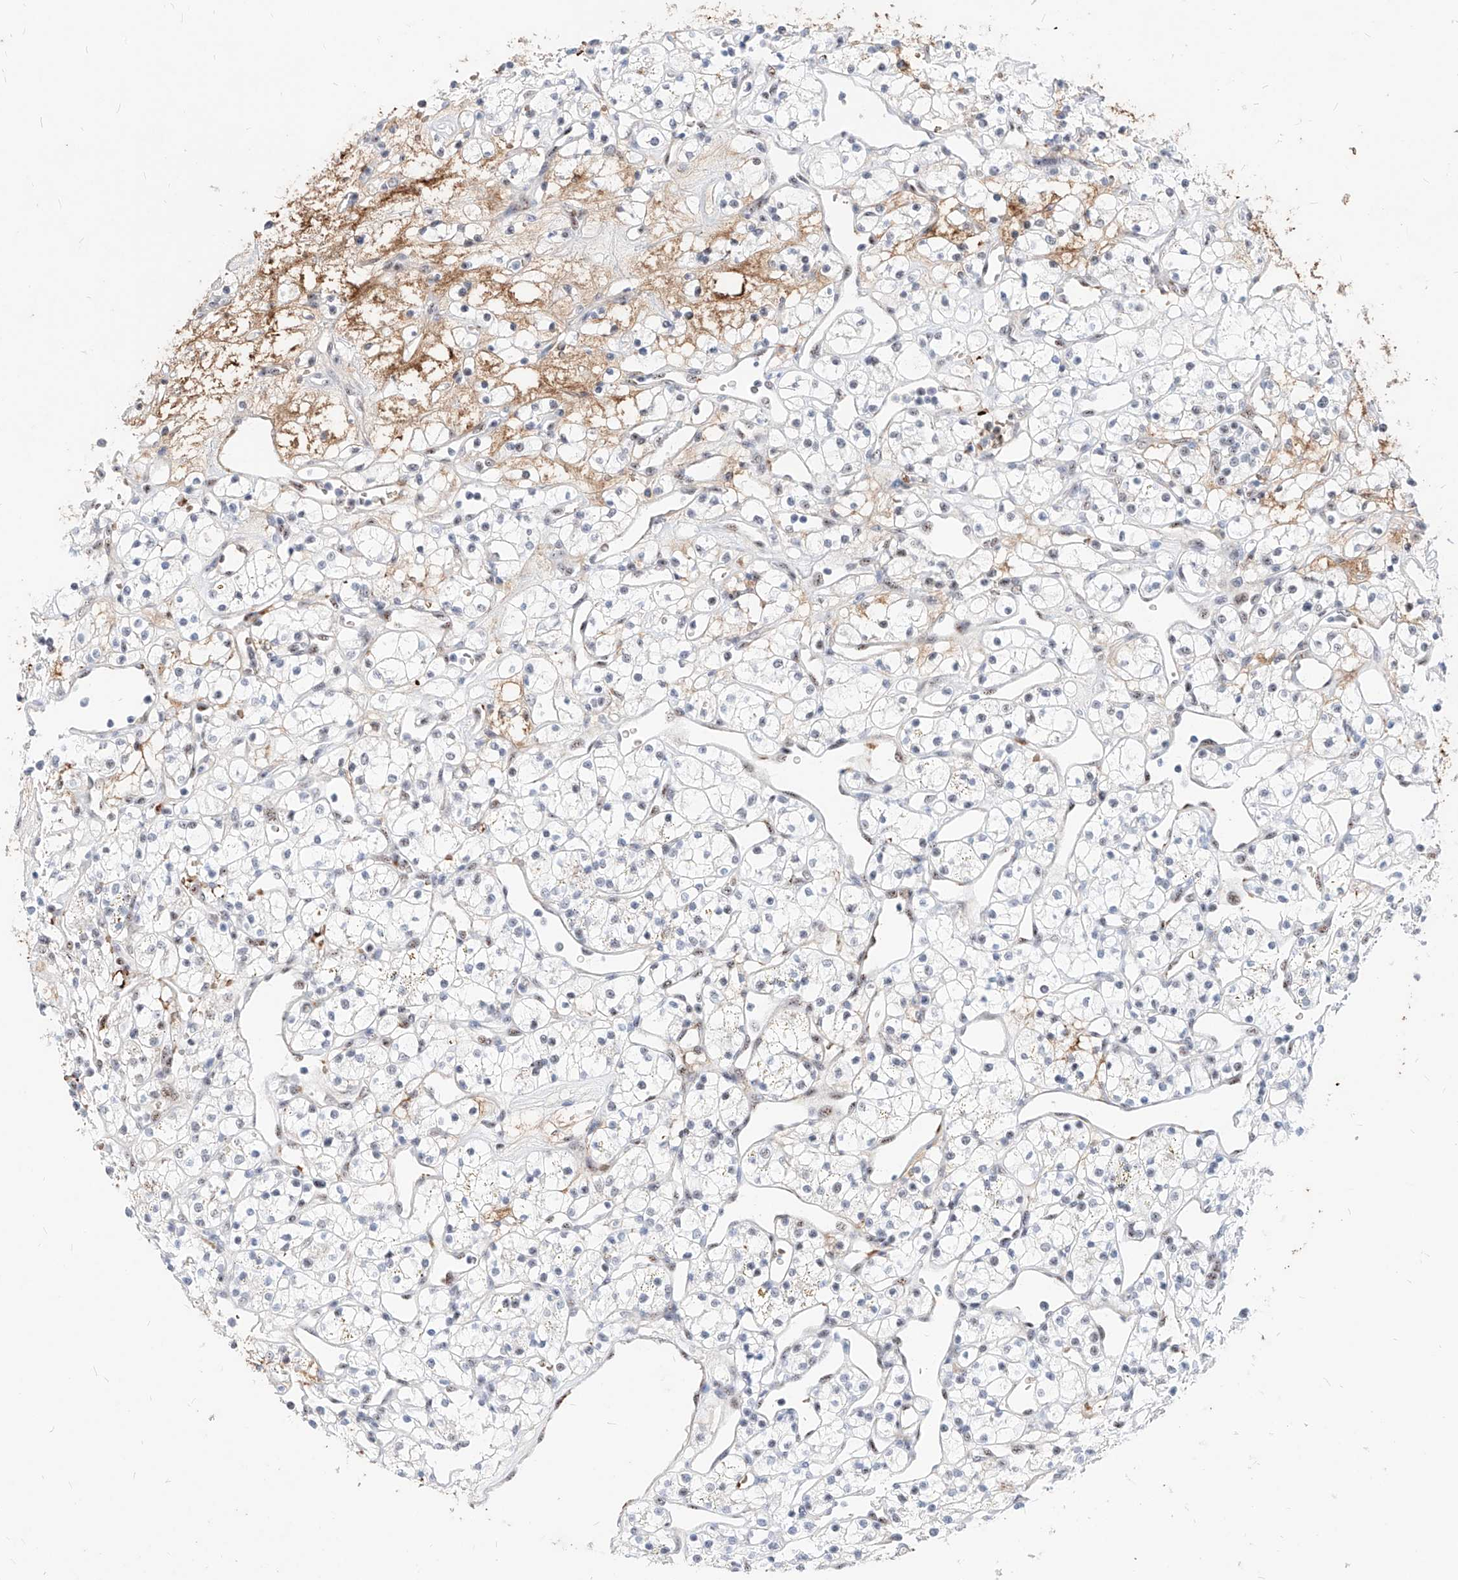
{"staining": {"intensity": "negative", "quantity": "none", "location": "none"}, "tissue": "renal cancer", "cell_type": "Tumor cells", "image_type": "cancer", "snomed": [{"axis": "morphology", "description": "Adenocarcinoma, NOS"}, {"axis": "topography", "description": "Kidney"}], "caption": "This image is of adenocarcinoma (renal) stained with immunohistochemistry (IHC) to label a protein in brown with the nuclei are counter-stained blue. There is no expression in tumor cells. (DAB (3,3'-diaminobenzidine) IHC, high magnification).", "gene": "ZFP42", "patient": {"sex": "female", "age": 60}}